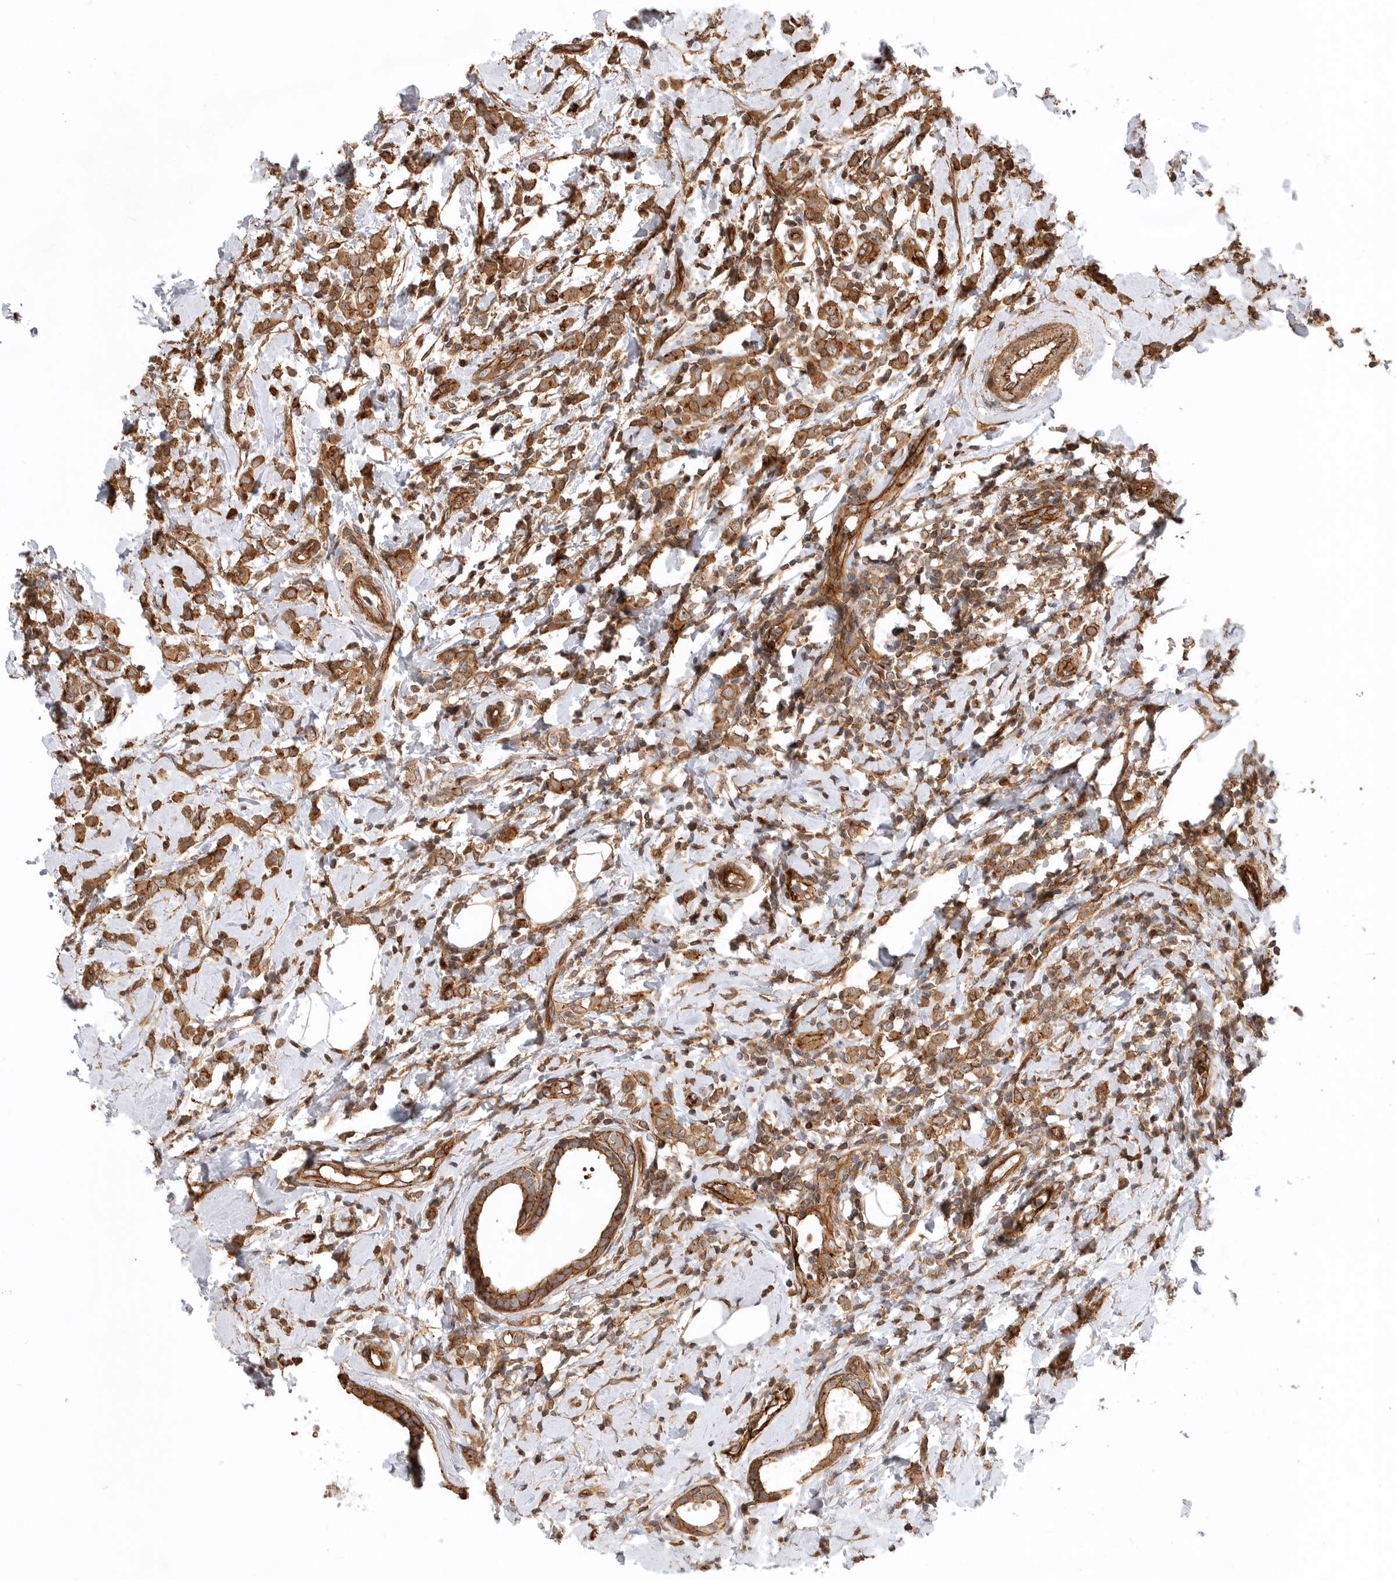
{"staining": {"intensity": "moderate", "quantity": ">75%", "location": "cytoplasmic/membranous"}, "tissue": "breast cancer", "cell_type": "Tumor cells", "image_type": "cancer", "snomed": [{"axis": "morphology", "description": "Lobular carcinoma"}, {"axis": "topography", "description": "Breast"}], "caption": "Immunohistochemistry (DAB) staining of breast lobular carcinoma exhibits moderate cytoplasmic/membranous protein positivity in about >75% of tumor cells. (DAB = brown stain, brightfield microscopy at high magnification).", "gene": "GPATCH2", "patient": {"sex": "female", "age": 47}}